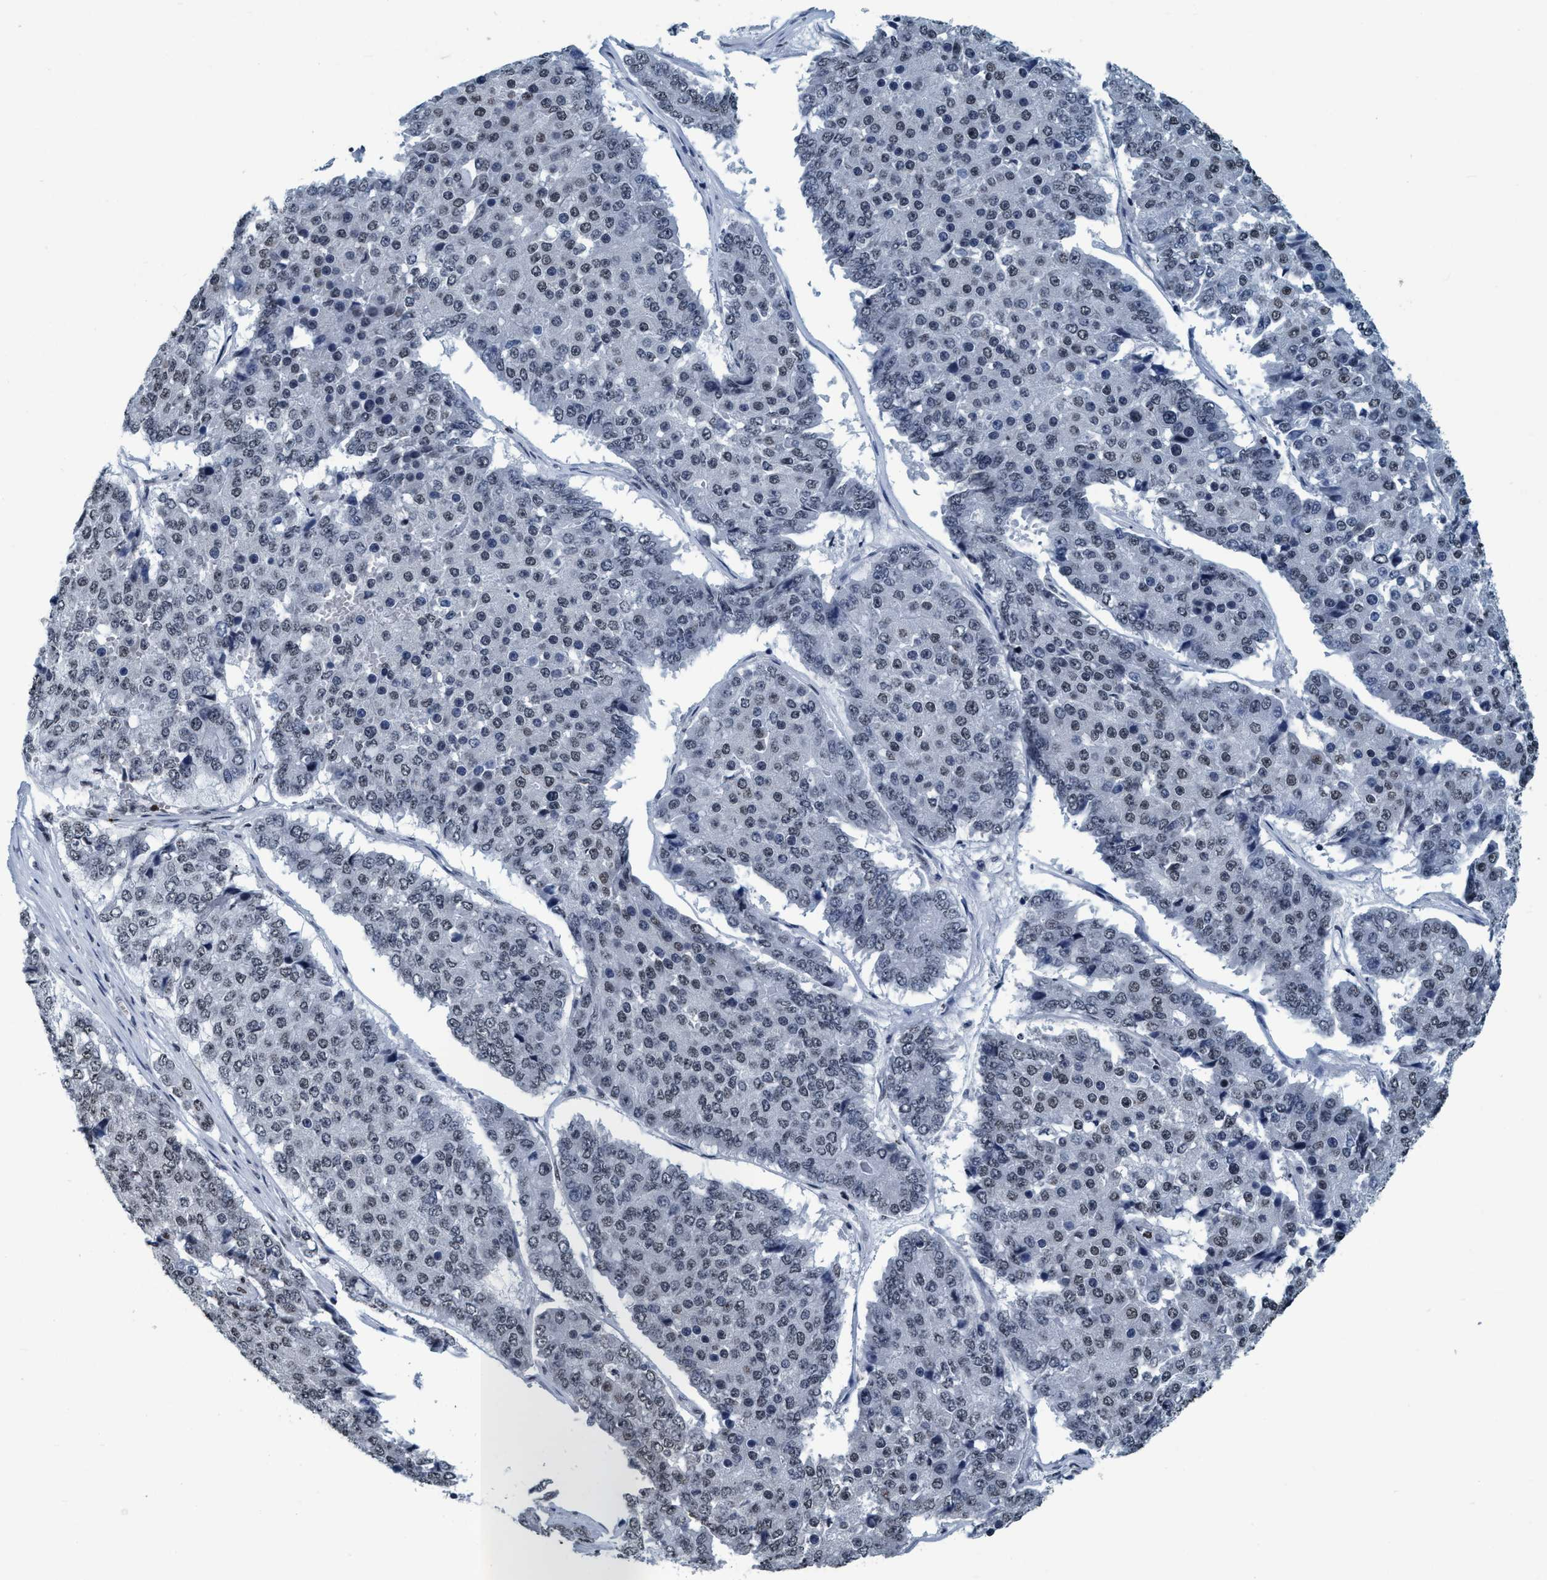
{"staining": {"intensity": "weak", "quantity": ">75%", "location": "nuclear"}, "tissue": "pancreatic cancer", "cell_type": "Tumor cells", "image_type": "cancer", "snomed": [{"axis": "morphology", "description": "Adenocarcinoma, NOS"}, {"axis": "topography", "description": "Pancreas"}], "caption": "An image of human adenocarcinoma (pancreatic) stained for a protein exhibits weak nuclear brown staining in tumor cells. (IHC, brightfield microscopy, high magnification).", "gene": "CCNE2", "patient": {"sex": "male", "age": 50}}